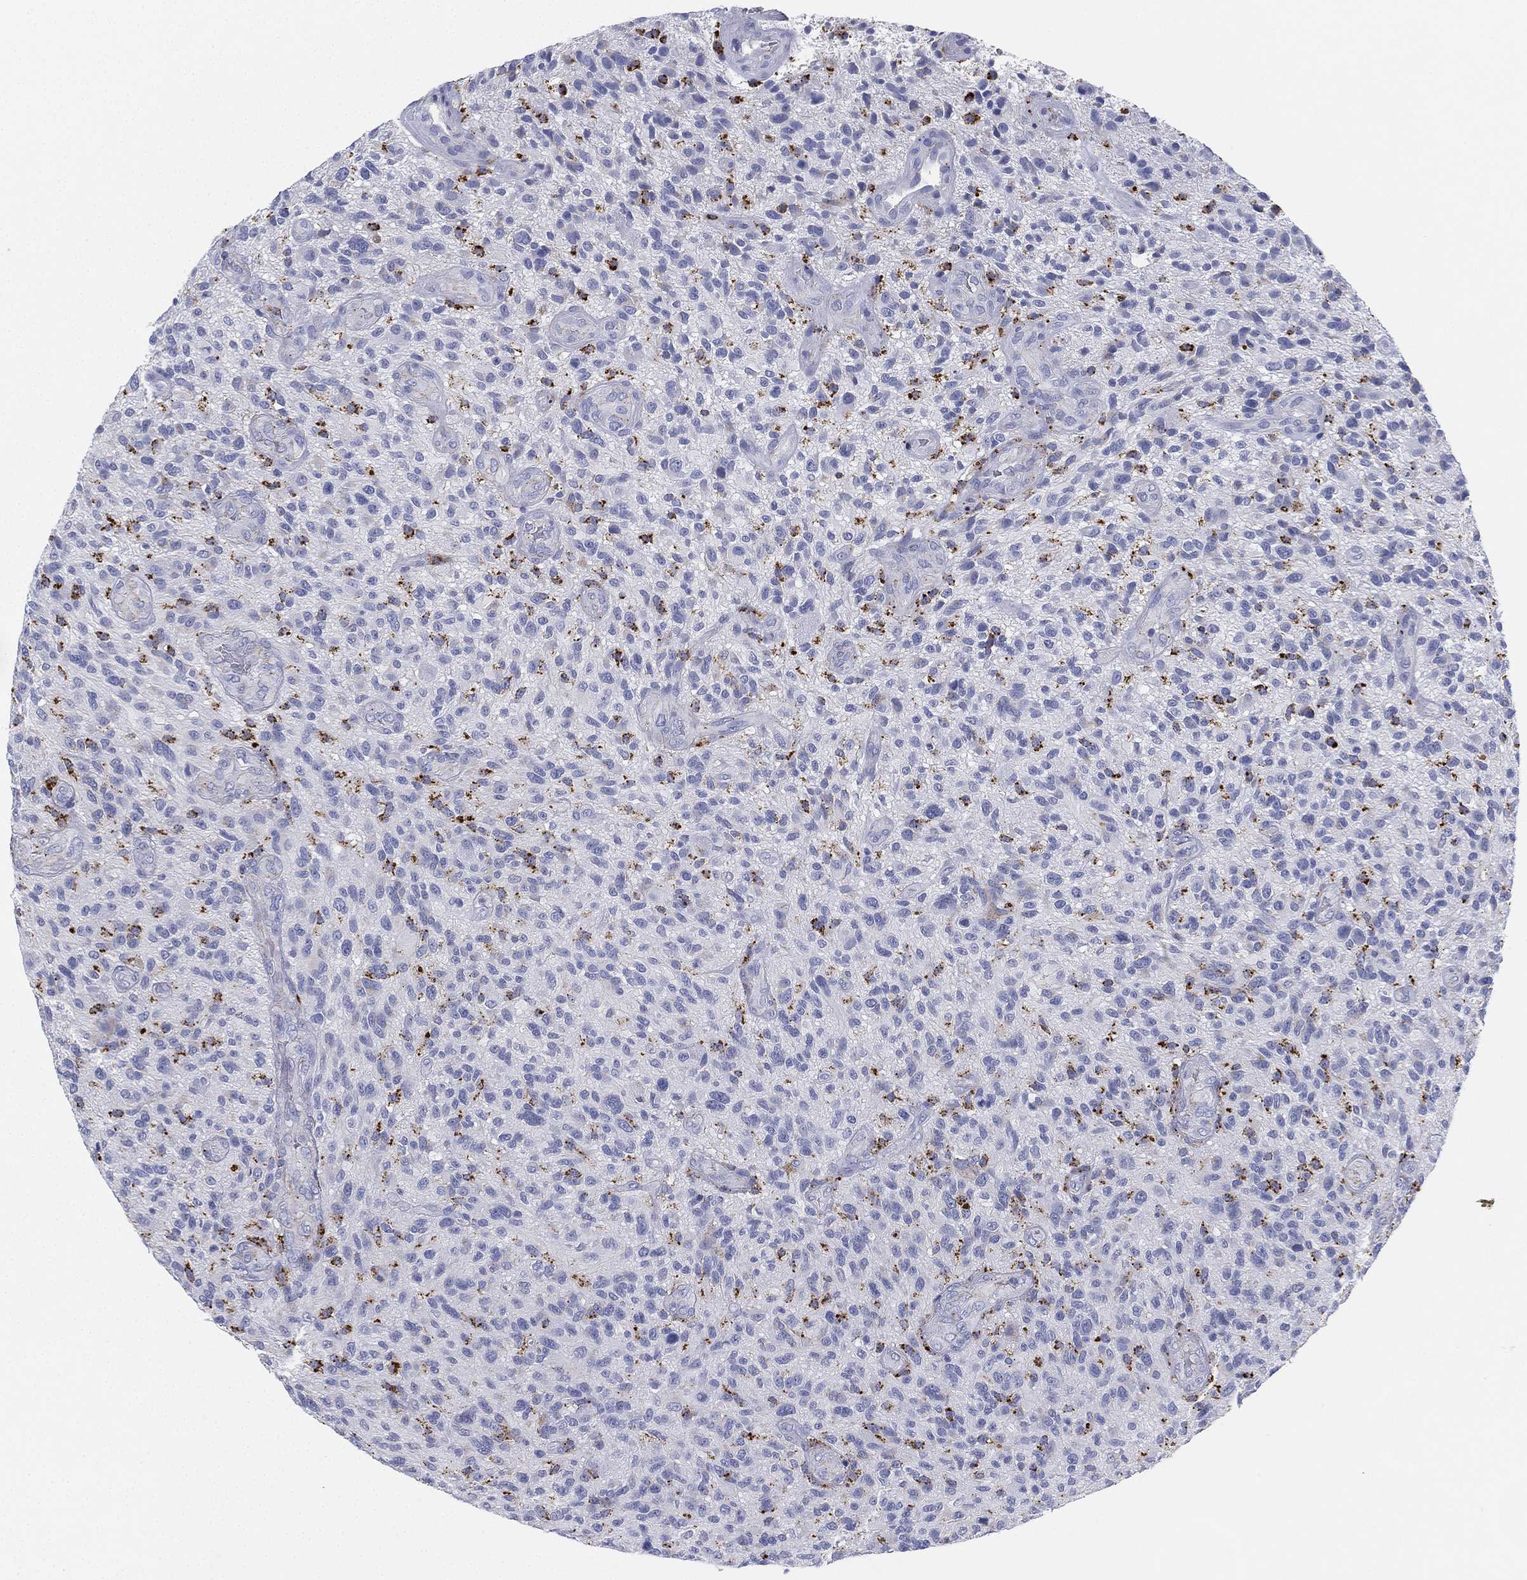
{"staining": {"intensity": "moderate", "quantity": "<25%", "location": "cytoplasmic/membranous"}, "tissue": "glioma", "cell_type": "Tumor cells", "image_type": "cancer", "snomed": [{"axis": "morphology", "description": "Glioma, malignant, High grade"}, {"axis": "topography", "description": "Brain"}], "caption": "Immunohistochemistry (IHC) of human malignant glioma (high-grade) demonstrates low levels of moderate cytoplasmic/membranous staining in approximately <25% of tumor cells. The staining is performed using DAB (3,3'-diaminobenzidine) brown chromogen to label protein expression. The nuclei are counter-stained blue using hematoxylin.", "gene": "NPC2", "patient": {"sex": "male", "age": 47}}